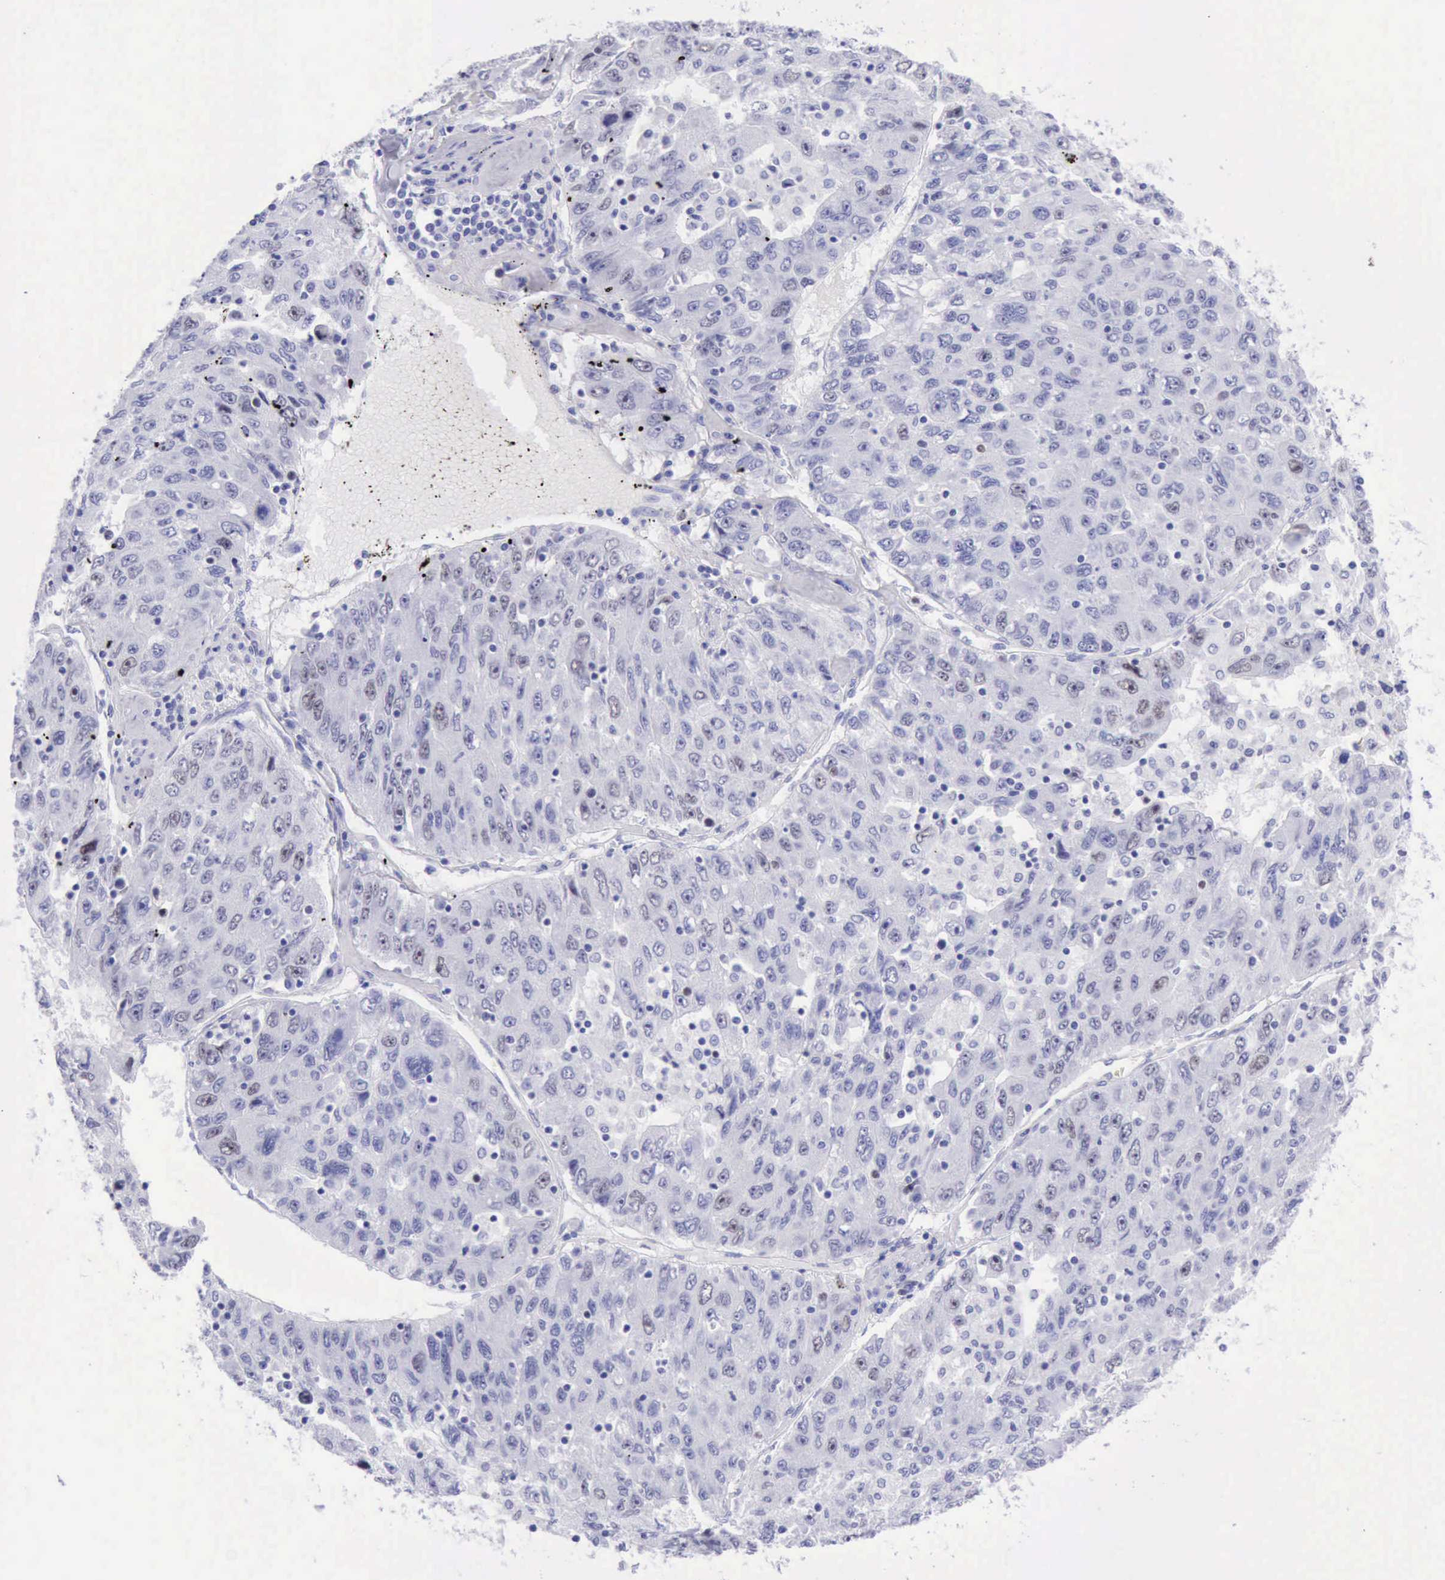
{"staining": {"intensity": "weak", "quantity": "<25%", "location": "nuclear"}, "tissue": "liver cancer", "cell_type": "Tumor cells", "image_type": "cancer", "snomed": [{"axis": "morphology", "description": "Carcinoma, Hepatocellular, NOS"}, {"axis": "topography", "description": "Liver"}], "caption": "This is an immunohistochemistry photomicrograph of liver cancer. There is no expression in tumor cells.", "gene": "MCM2", "patient": {"sex": "male", "age": 49}}